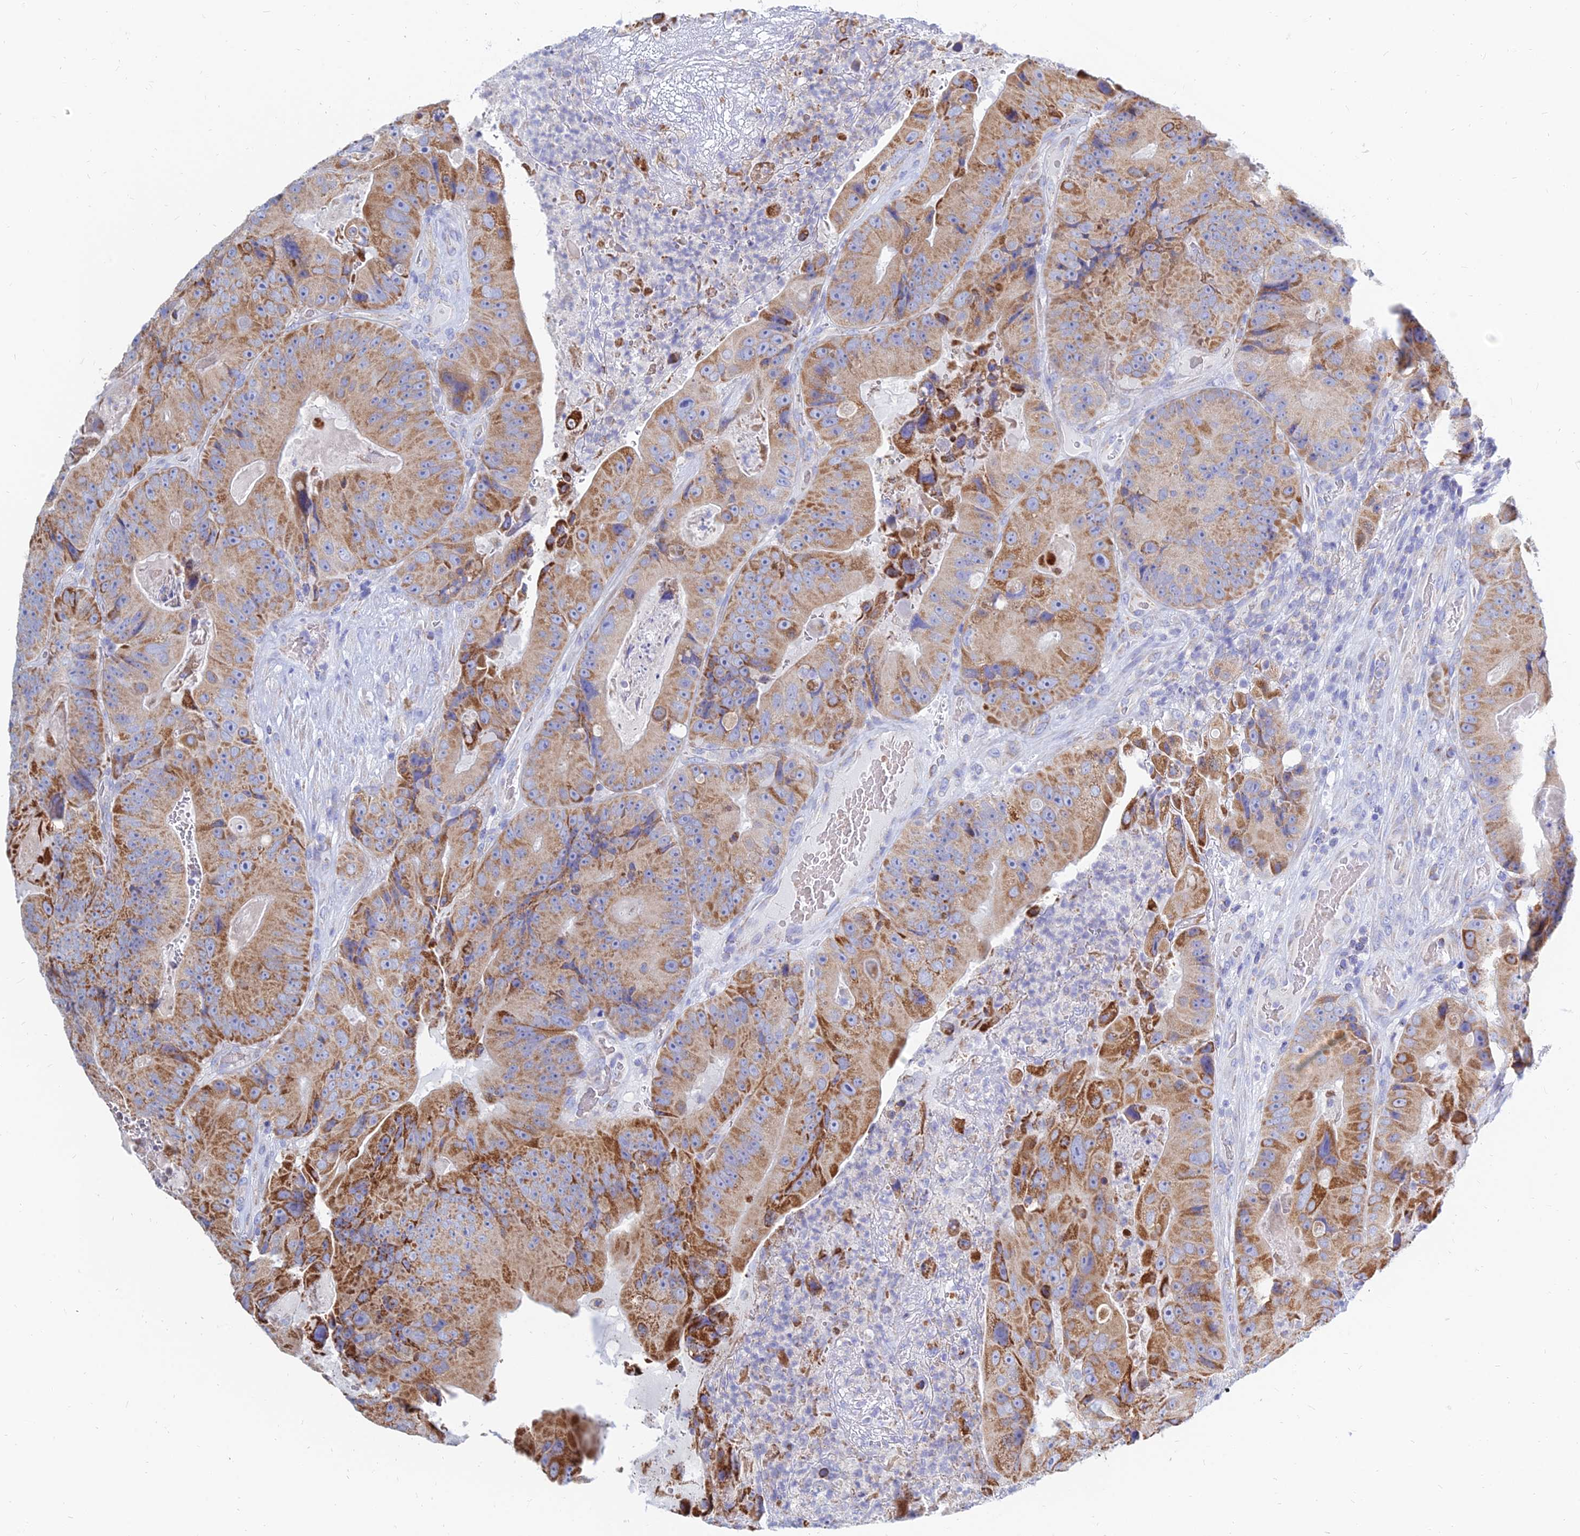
{"staining": {"intensity": "moderate", "quantity": ">75%", "location": "cytoplasmic/membranous"}, "tissue": "colorectal cancer", "cell_type": "Tumor cells", "image_type": "cancer", "snomed": [{"axis": "morphology", "description": "Adenocarcinoma, NOS"}, {"axis": "topography", "description": "Colon"}], "caption": "High-magnification brightfield microscopy of colorectal cancer (adenocarcinoma) stained with DAB (brown) and counterstained with hematoxylin (blue). tumor cells exhibit moderate cytoplasmic/membranous expression is present in about>75% of cells.", "gene": "MGST1", "patient": {"sex": "female", "age": 86}}